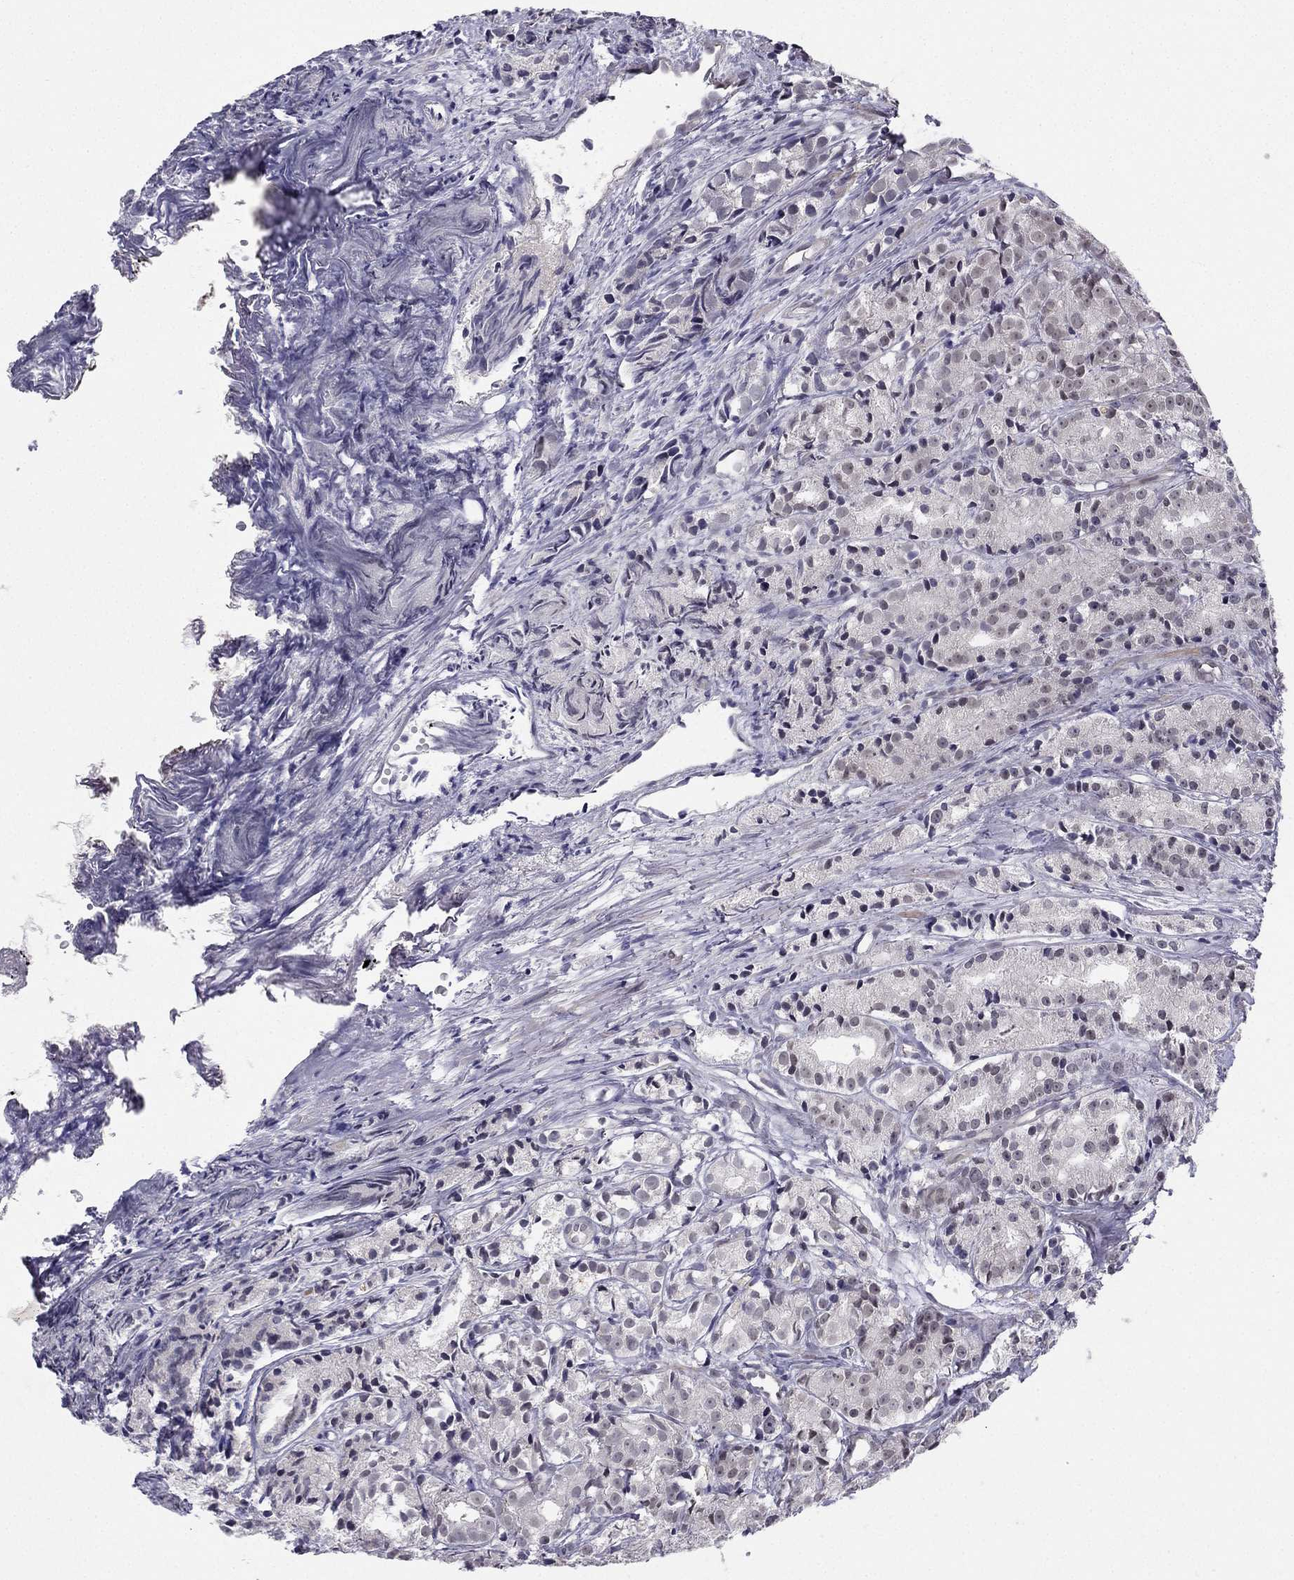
{"staining": {"intensity": "negative", "quantity": "none", "location": "none"}, "tissue": "prostate cancer", "cell_type": "Tumor cells", "image_type": "cancer", "snomed": [{"axis": "morphology", "description": "Adenocarcinoma, Medium grade"}, {"axis": "topography", "description": "Prostate"}], "caption": "Immunohistochemistry (IHC) image of prostate cancer stained for a protein (brown), which exhibits no expression in tumor cells.", "gene": "CHST8", "patient": {"sex": "male", "age": 74}}